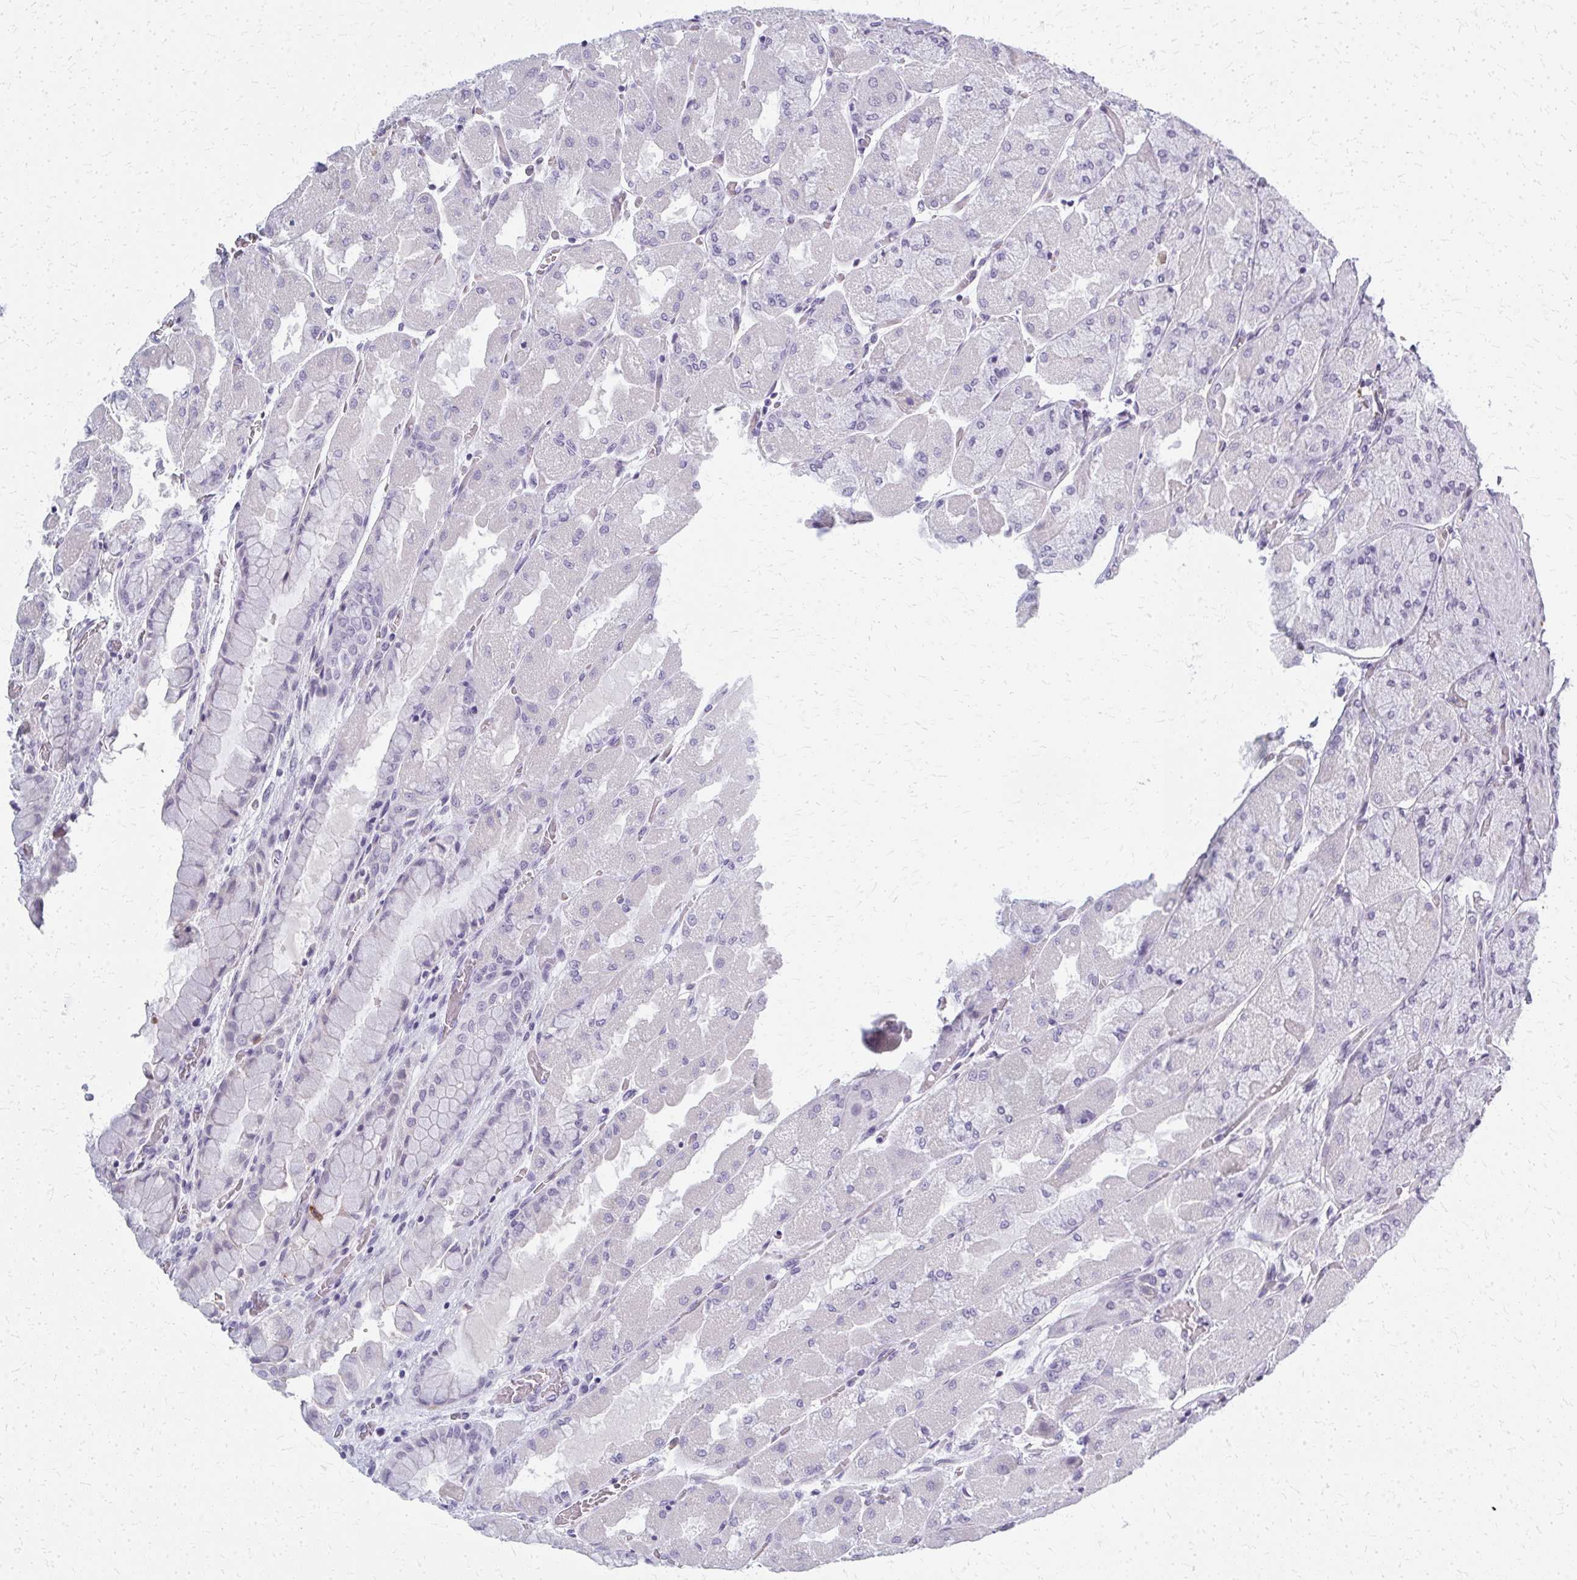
{"staining": {"intensity": "negative", "quantity": "none", "location": "none"}, "tissue": "stomach", "cell_type": "Glandular cells", "image_type": "normal", "snomed": [{"axis": "morphology", "description": "Normal tissue, NOS"}, {"axis": "topography", "description": "Stomach"}], "caption": "Human stomach stained for a protein using immunohistochemistry (IHC) exhibits no expression in glandular cells.", "gene": "CASQ2", "patient": {"sex": "female", "age": 61}}